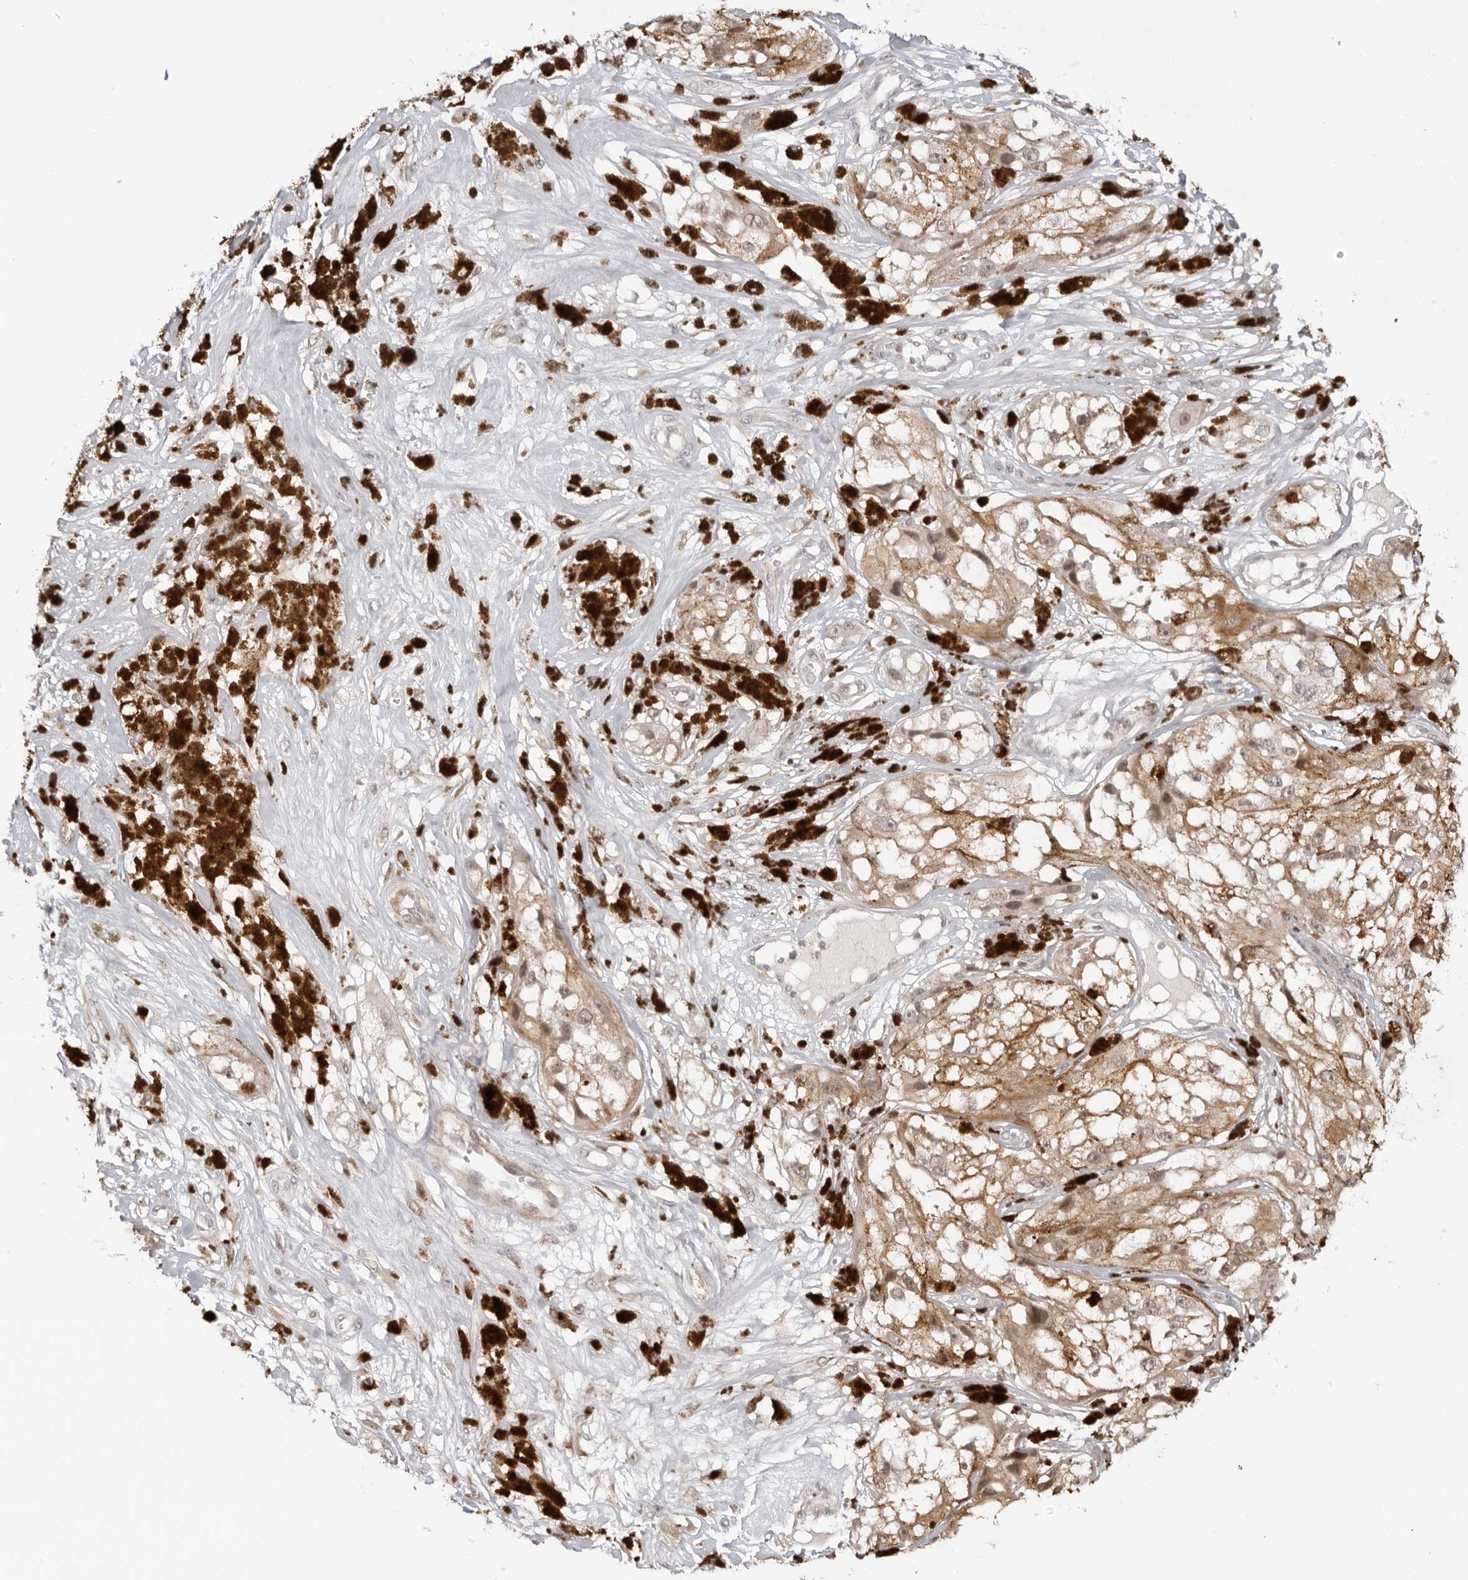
{"staining": {"intensity": "moderate", "quantity": "<25%", "location": "cytoplasmic/membranous"}, "tissue": "melanoma", "cell_type": "Tumor cells", "image_type": "cancer", "snomed": [{"axis": "morphology", "description": "Malignant melanoma, NOS"}, {"axis": "topography", "description": "Skin"}], "caption": "Immunohistochemistry image of neoplastic tissue: malignant melanoma stained using immunohistochemistry (IHC) exhibits low levels of moderate protein expression localized specifically in the cytoplasmic/membranous of tumor cells, appearing as a cytoplasmic/membranous brown color.", "gene": "RNF146", "patient": {"sex": "male", "age": 88}}